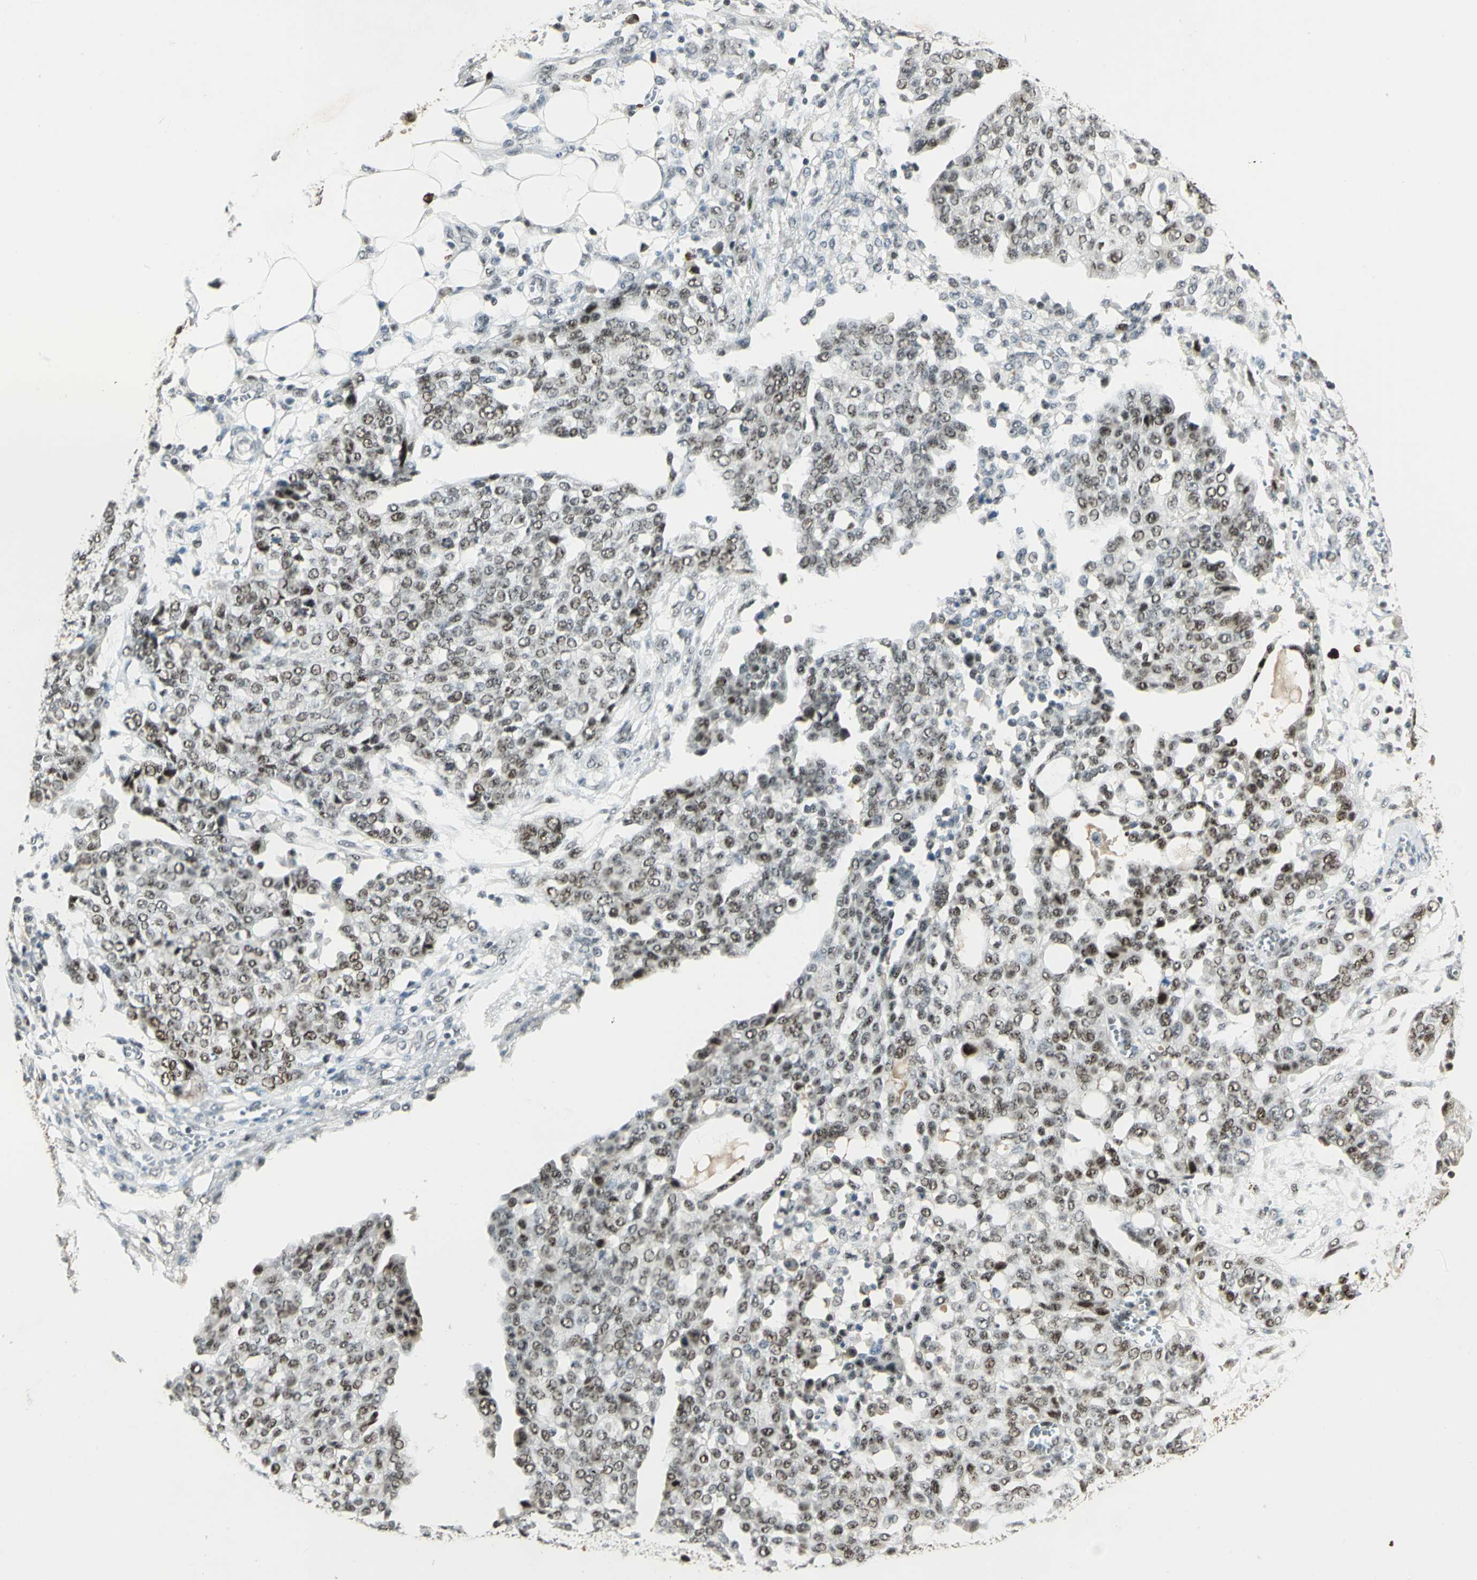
{"staining": {"intensity": "moderate", "quantity": ">75%", "location": "nuclear"}, "tissue": "ovarian cancer", "cell_type": "Tumor cells", "image_type": "cancer", "snomed": [{"axis": "morphology", "description": "Cystadenocarcinoma, serous, NOS"}, {"axis": "topography", "description": "Soft tissue"}, {"axis": "topography", "description": "Ovary"}], "caption": "The immunohistochemical stain shows moderate nuclear expression in tumor cells of serous cystadenocarcinoma (ovarian) tissue.", "gene": "CCNT1", "patient": {"sex": "female", "age": 57}}